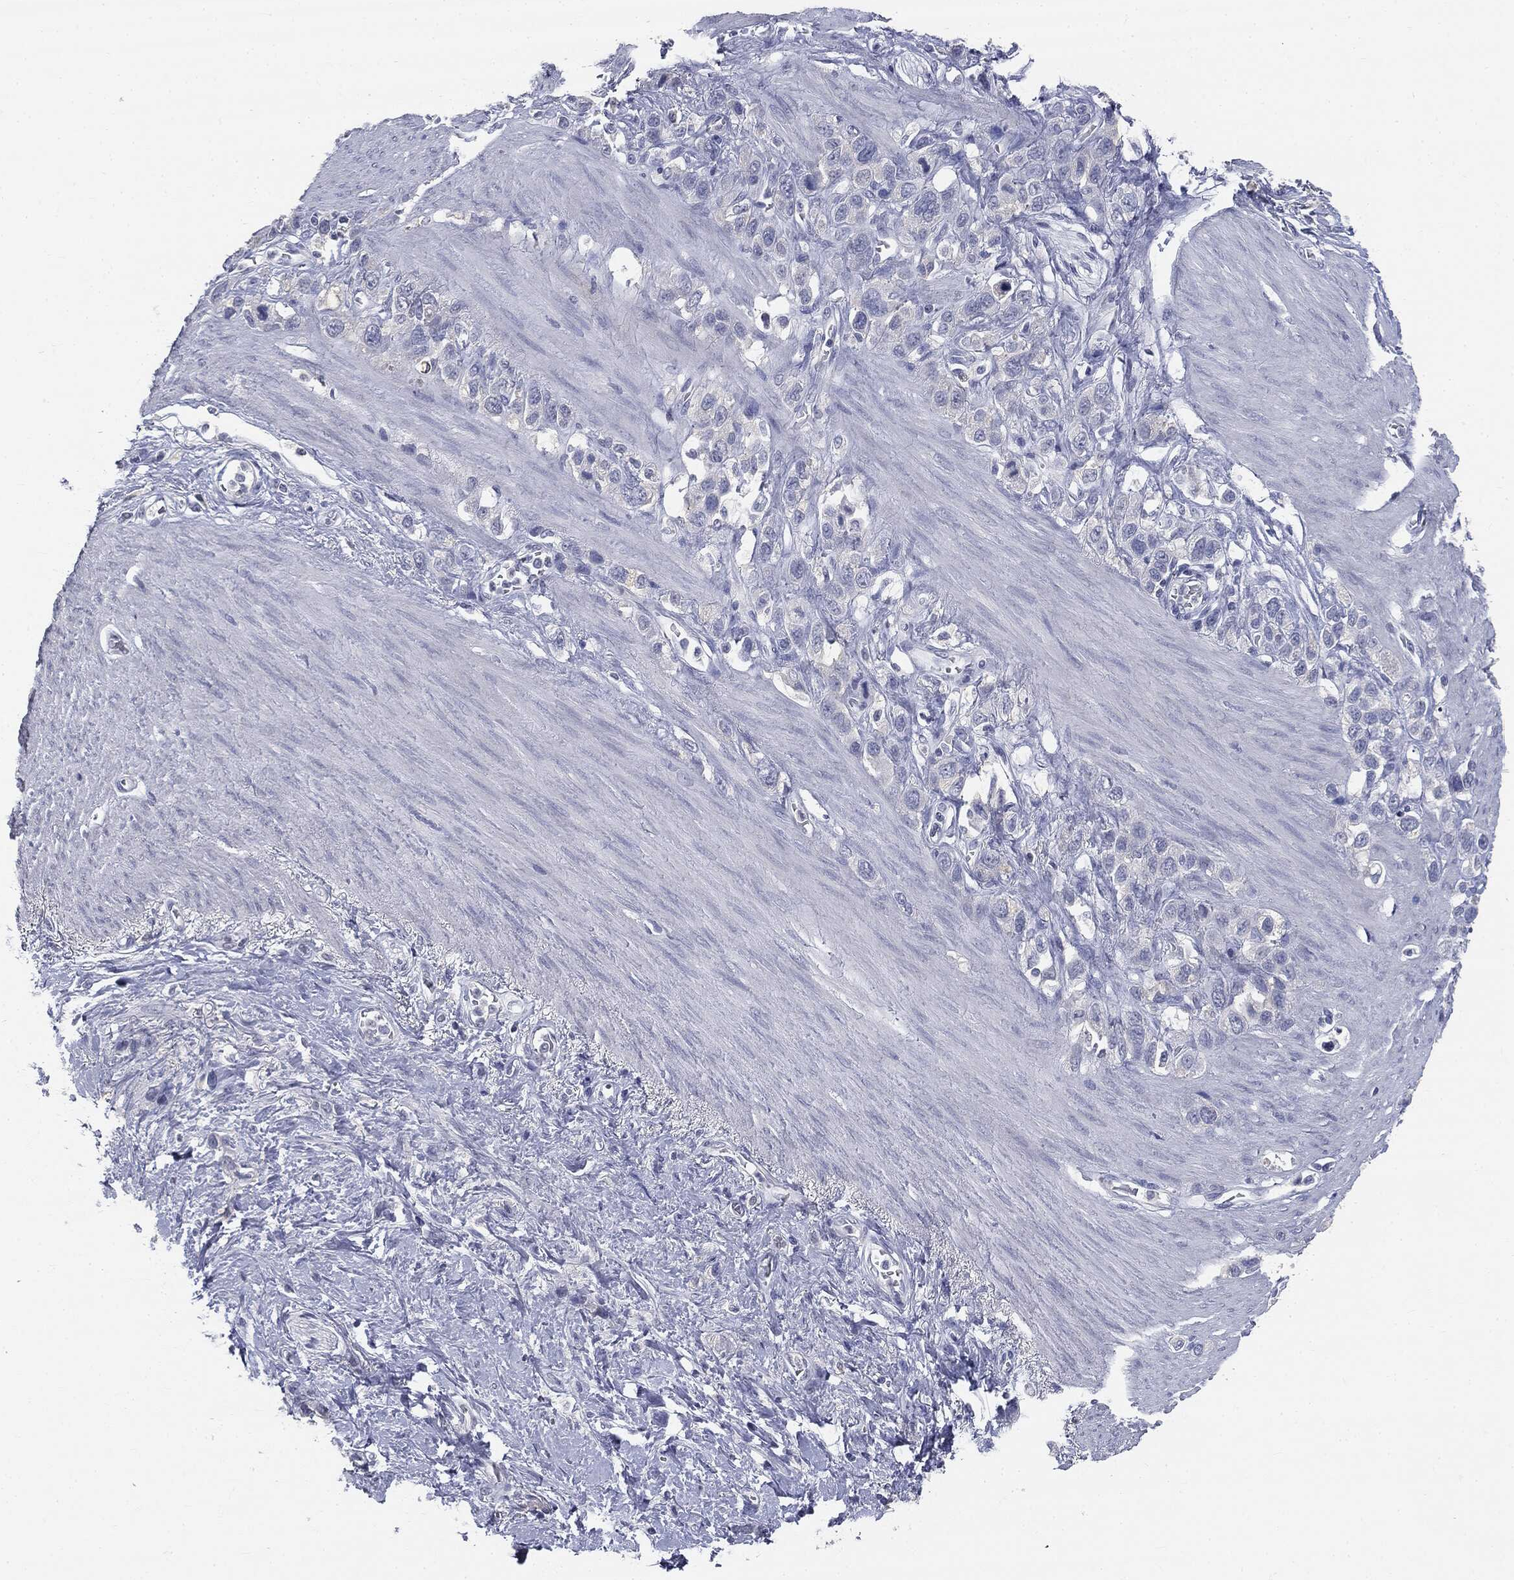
{"staining": {"intensity": "negative", "quantity": "none", "location": "none"}, "tissue": "stomach cancer", "cell_type": "Tumor cells", "image_type": "cancer", "snomed": [{"axis": "morphology", "description": "Adenocarcinoma, NOS"}, {"axis": "topography", "description": "Stomach"}], "caption": "High power microscopy histopathology image of an immunohistochemistry (IHC) image of adenocarcinoma (stomach), revealing no significant expression in tumor cells. (DAB (3,3'-diaminobenzidine) immunohistochemistry, high magnification).", "gene": "AFP", "patient": {"sex": "female", "age": 65}}